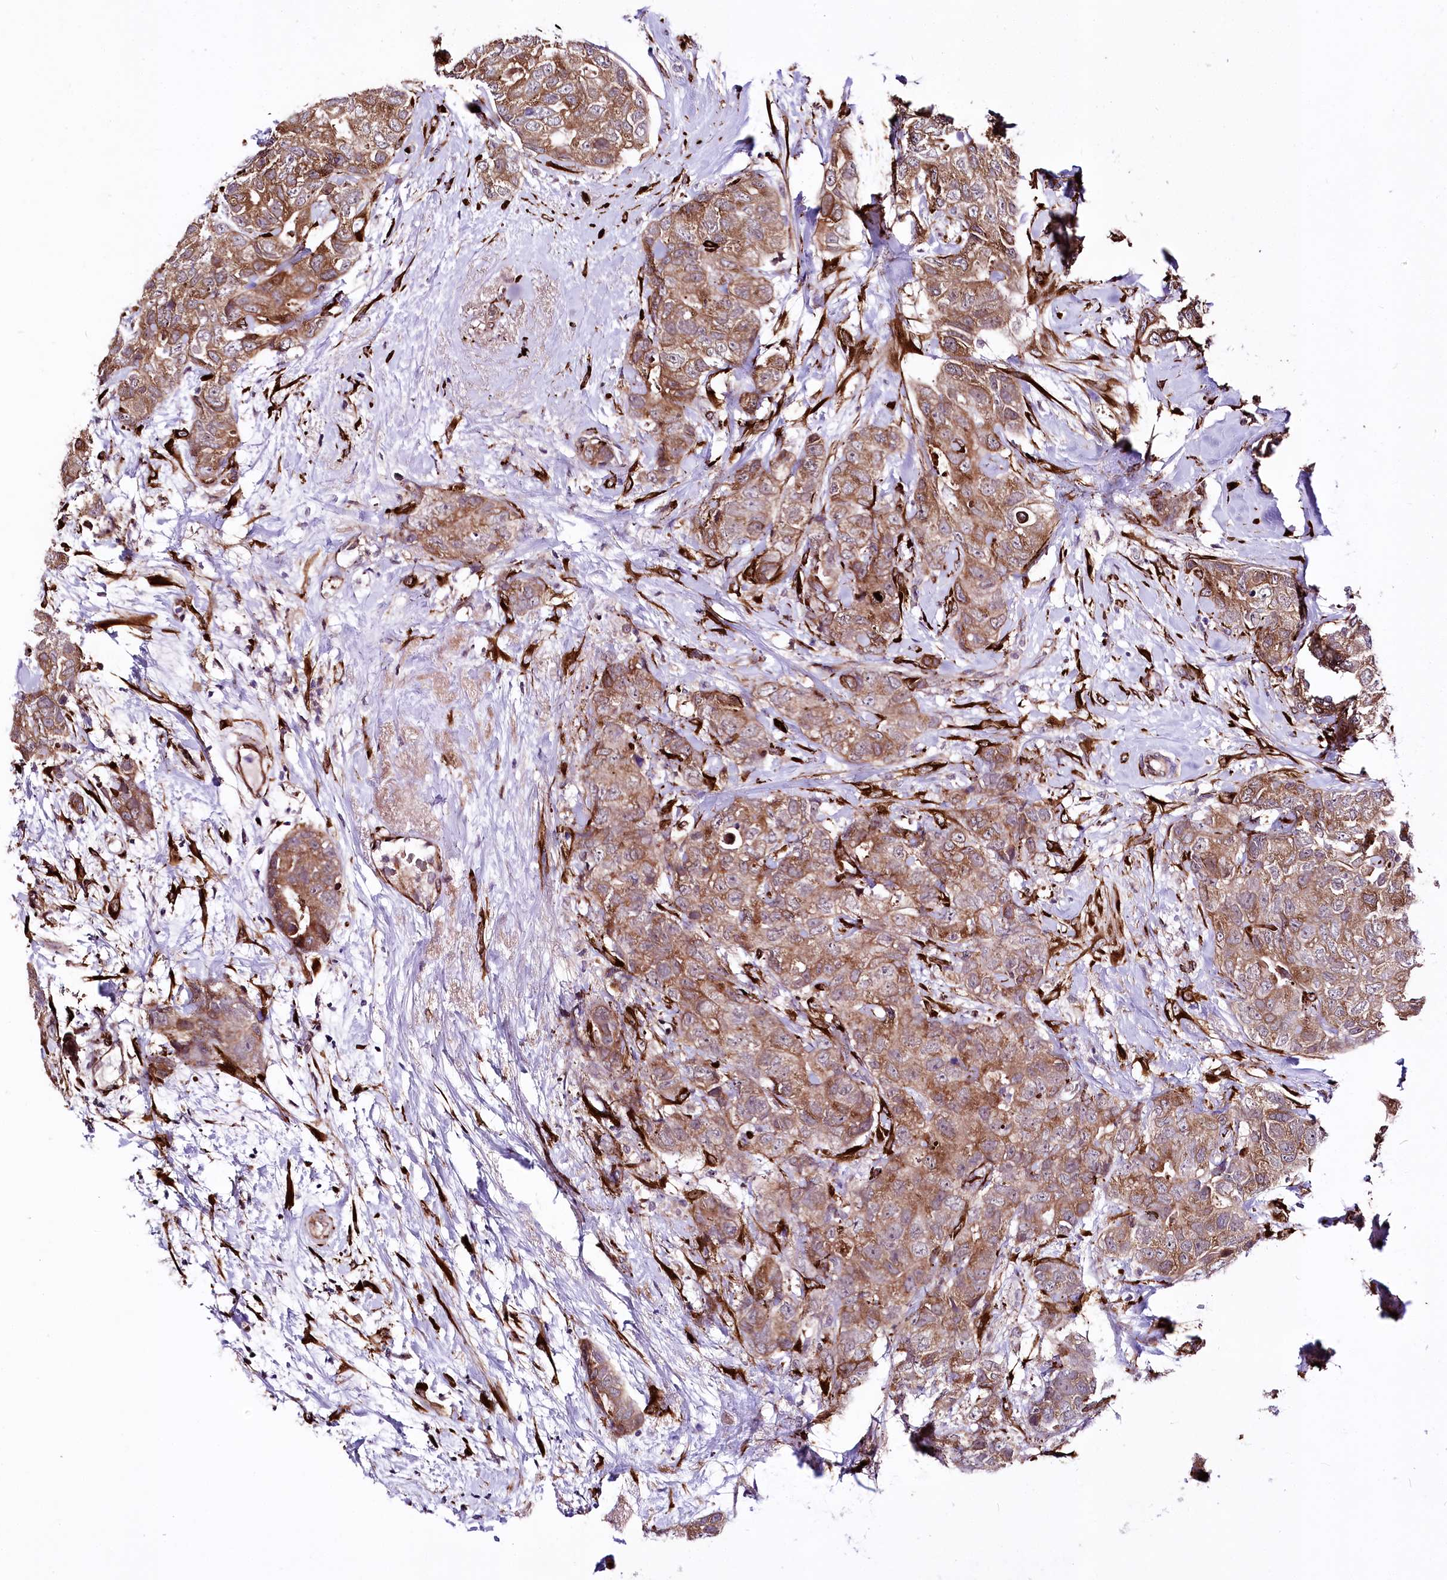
{"staining": {"intensity": "moderate", "quantity": ">75%", "location": "cytoplasmic/membranous"}, "tissue": "breast cancer", "cell_type": "Tumor cells", "image_type": "cancer", "snomed": [{"axis": "morphology", "description": "Duct carcinoma"}, {"axis": "topography", "description": "Breast"}], "caption": "Breast cancer (intraductal carcinoma) was stained to show a protein in brown. There is medium levels of moderate cytoplasmic/membranous staining in about >75% of tumor cells. (brown staining indicates protein expression, while blue staining denotes nuclei).", "gene": "WWC1", "patient": {"sex": "female", "age": 62}}